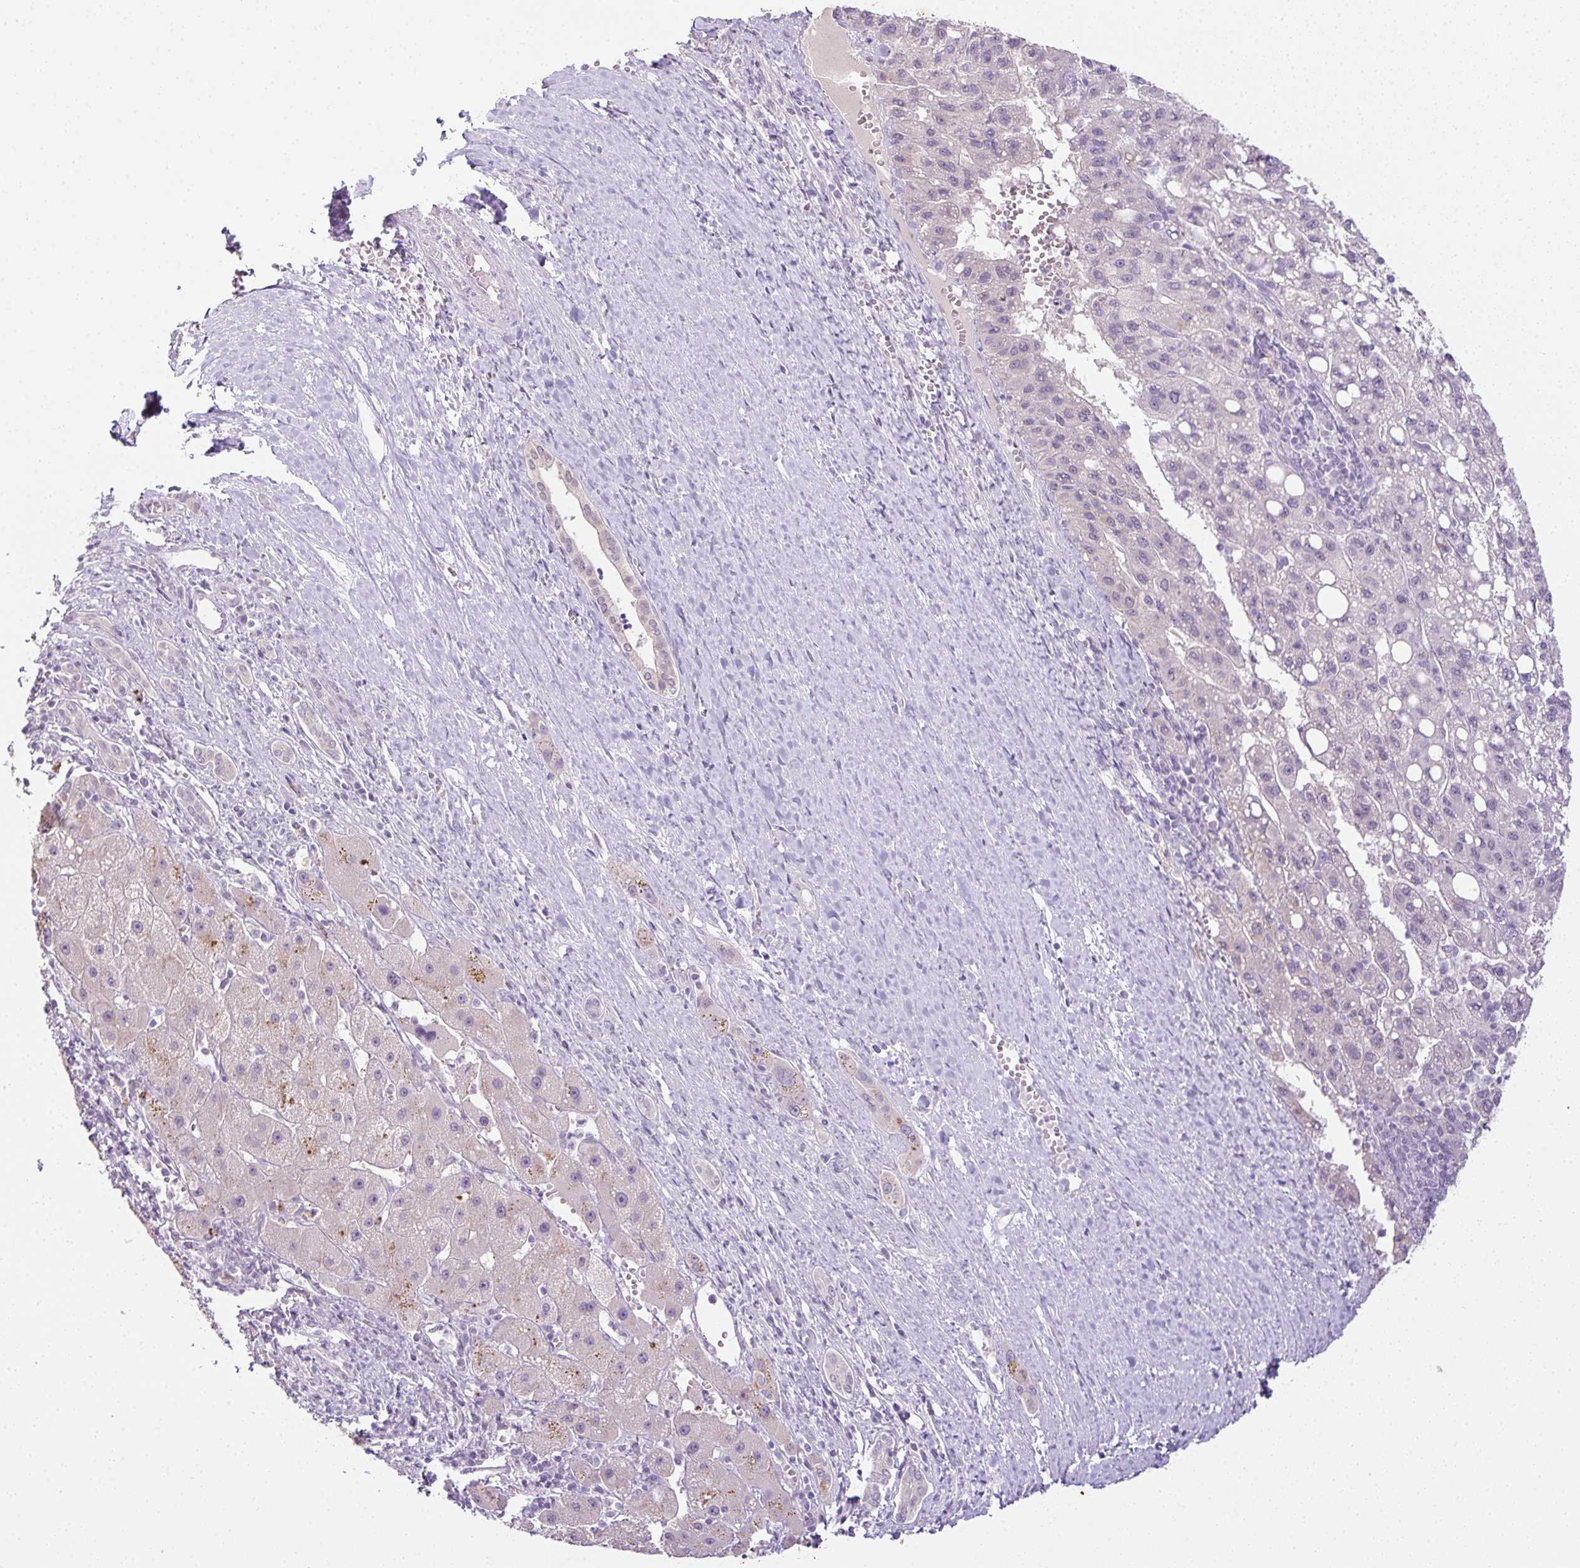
{"staining": {"intensity": "negative", "quantity": "none", "location": "none"}, "tissue": "liver cancer", "cell_type": "Tumor cells", "image_type": "cancer", "snomed": [{"axis": "morphology", "description": "Carcinoma, Hepatocellular, NOS"}, {"axis": "topography", "description": "Liver"}], "caption": "Protein analysis of liver cancer reveals no significant staining in tumor cells.", "gene": "CMPK1", "patient": {"sex": "female", "age": 82}}